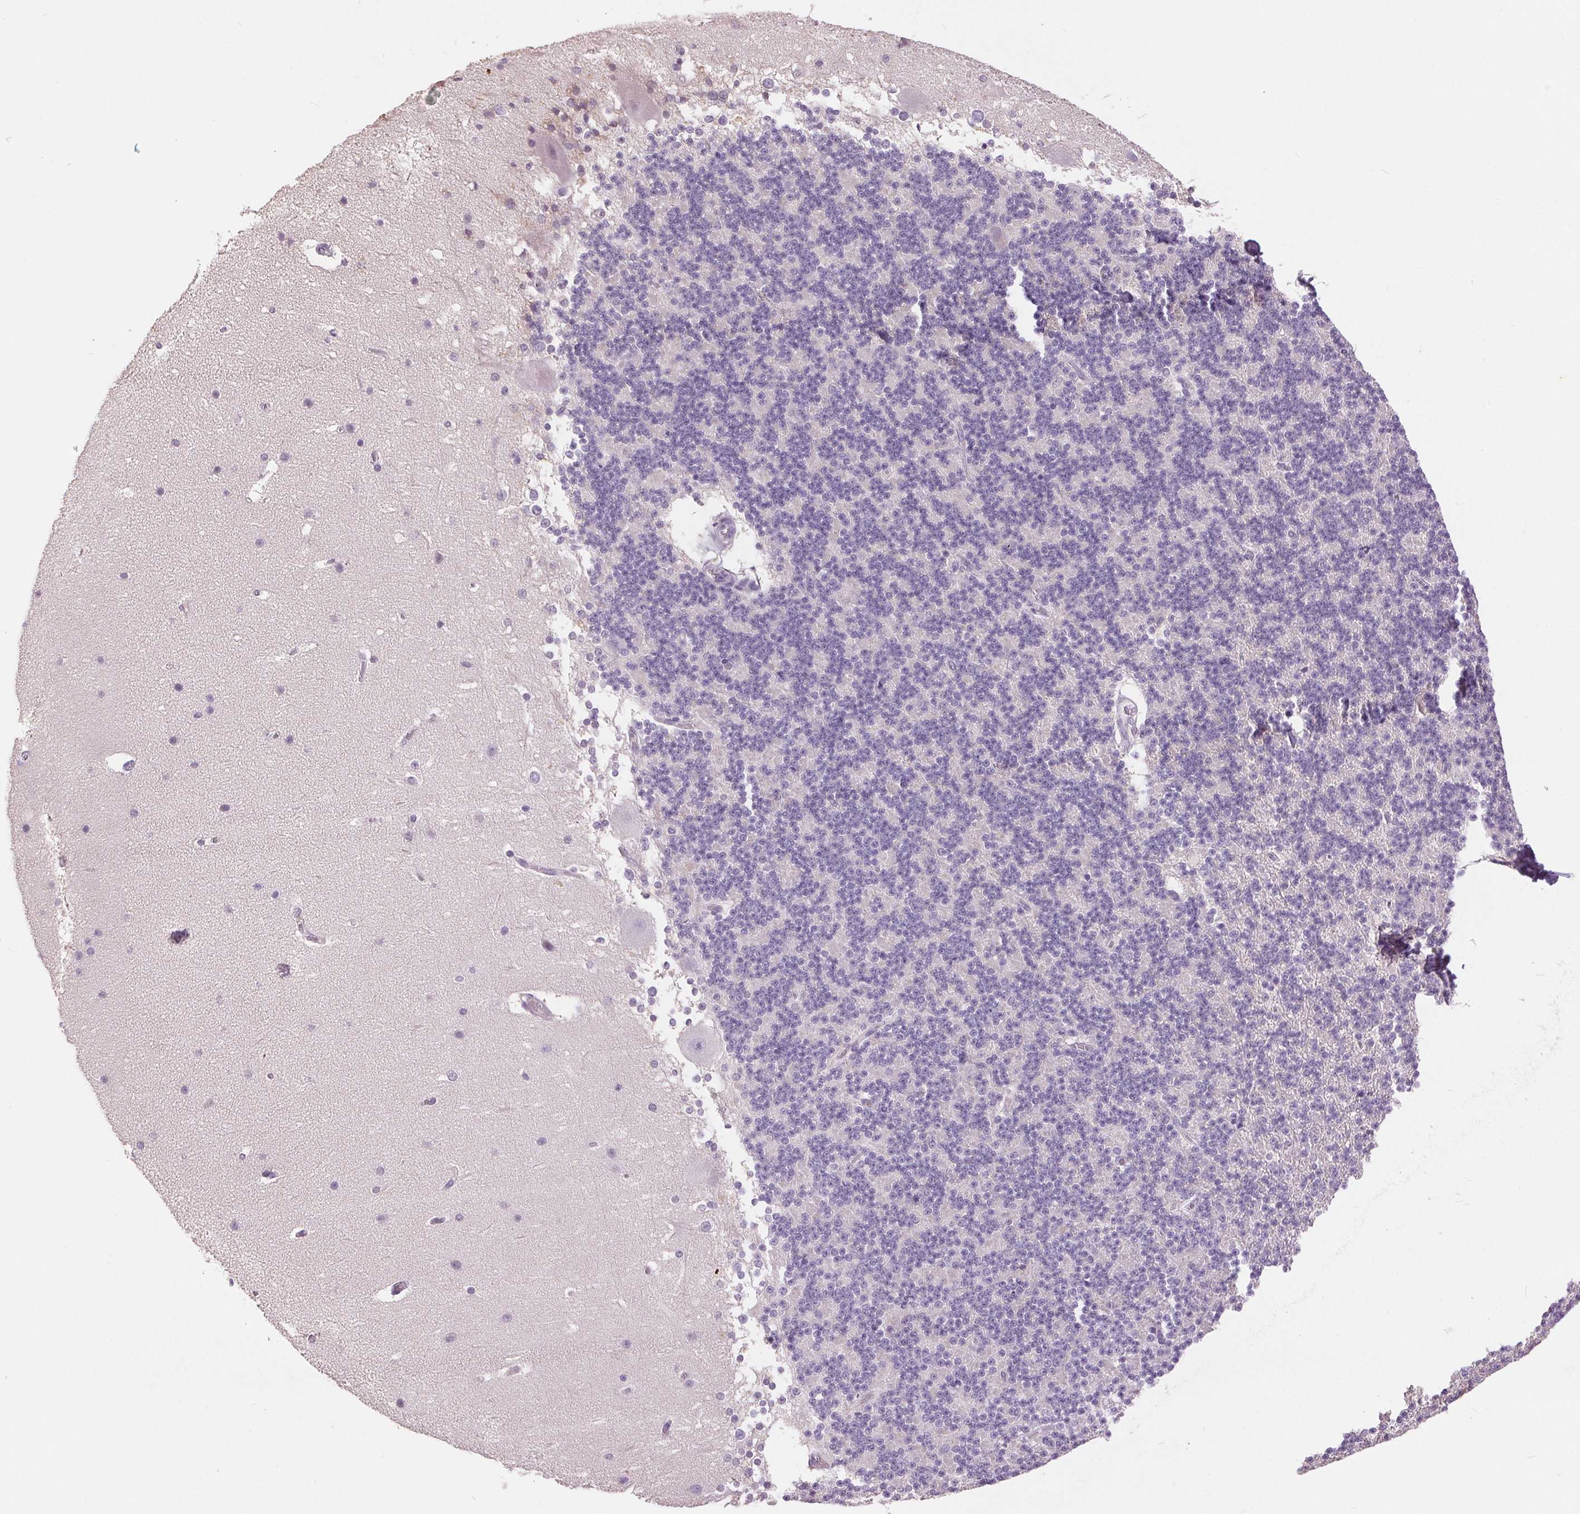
{"staining": {"intensity": "negative", "quantity": "none", "location": "none"}, "tissue": "cerebellum", "cell_type": "Cells in granular layer", "image_type": "normal", "snomed": [{"axis": "morphology", "description": "Normal tissue, NOS"}, {"axis": "topography", "description": "Cerebellum"}], "caption": "The image demonstrates no staining of cells in granular layer in normal cerebellum.", "gene": "FXYD4", "patient": {"sex": "female", "age": 19}}